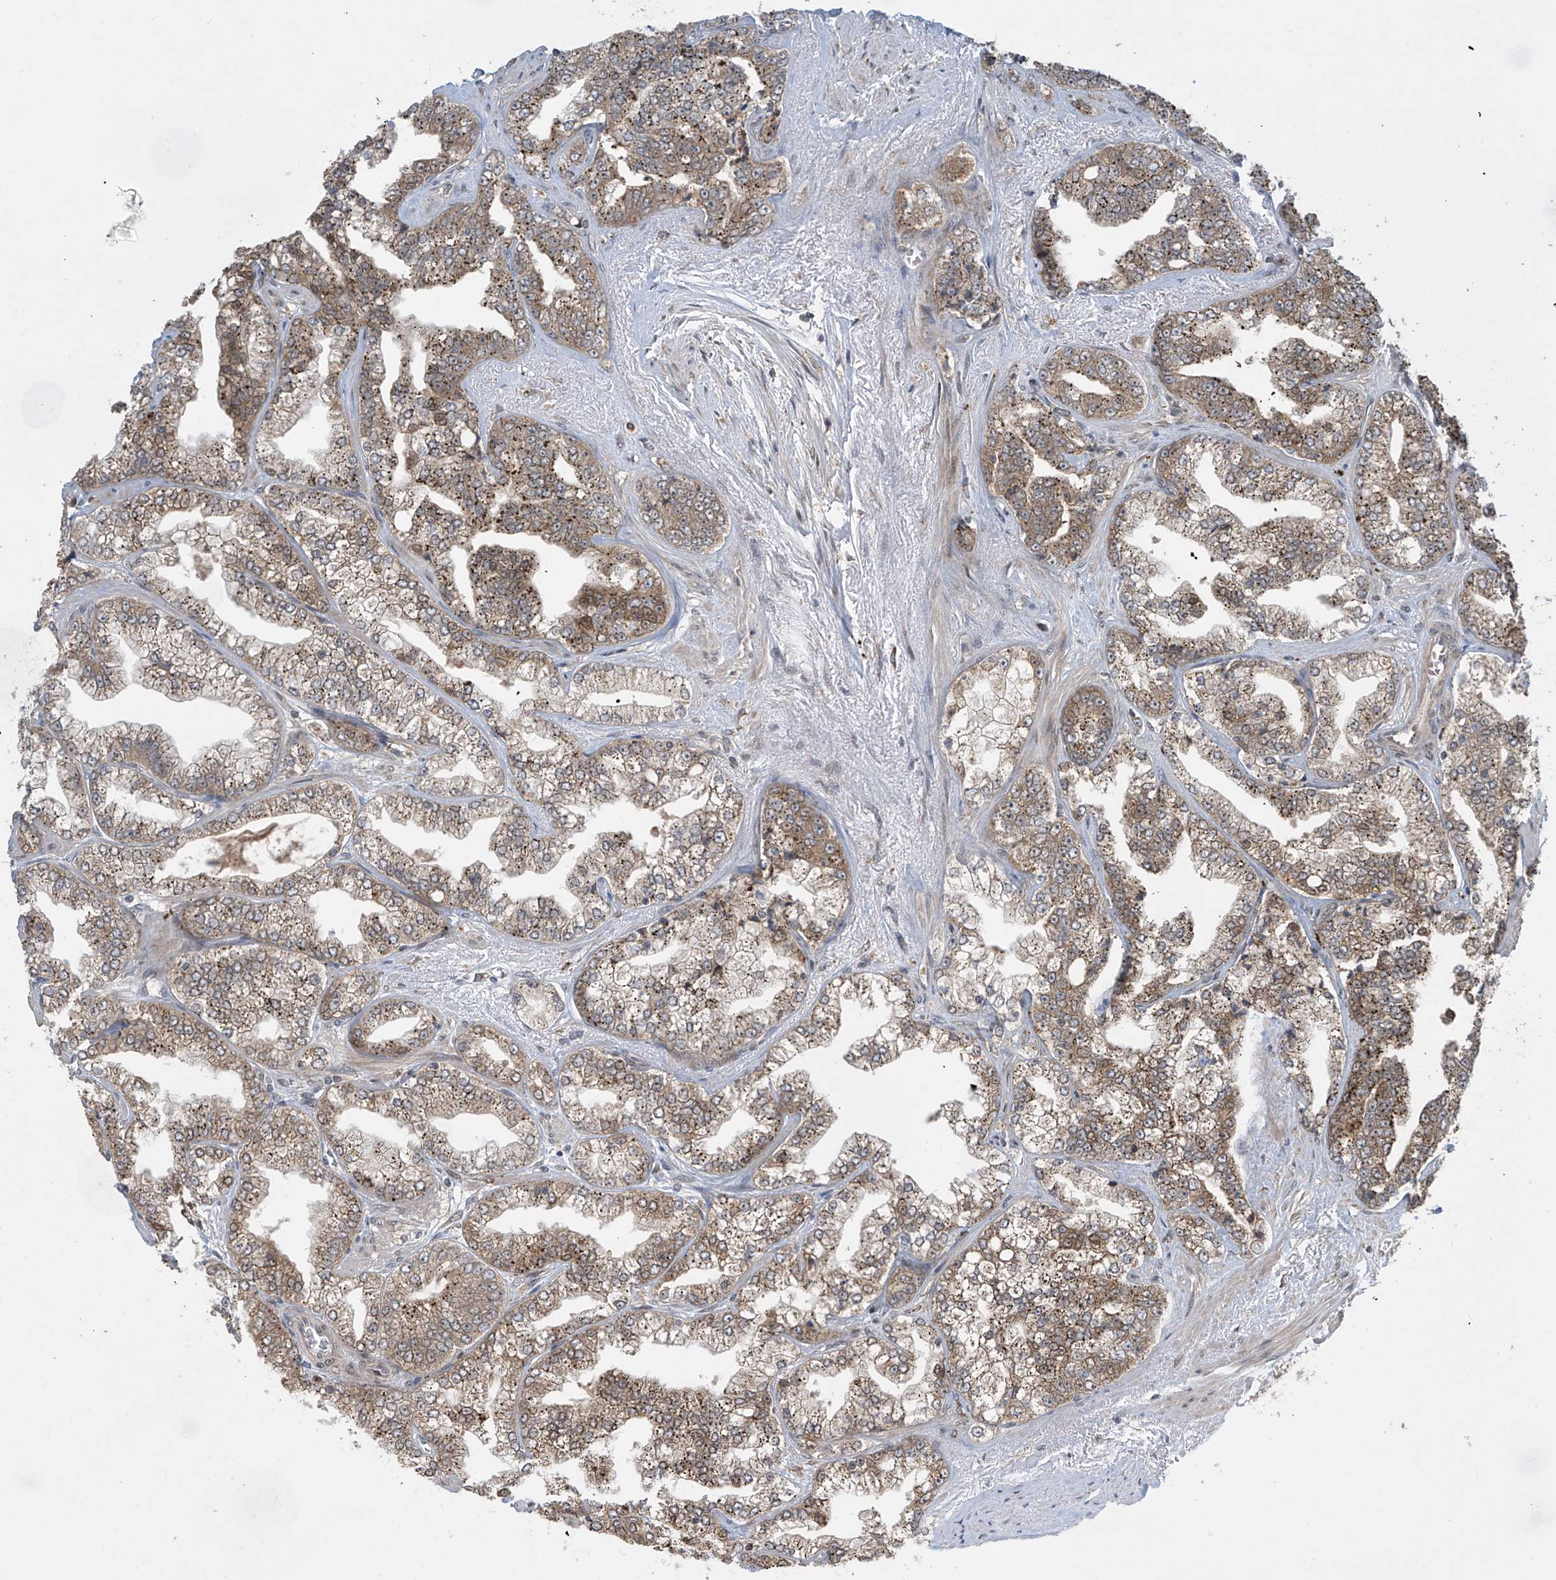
{"staining": {"intensity": "moderate", "quantity": ">75%", "location": "cytoplasmic/membranous"}, "tissue": "prostate cancer", "cell_type": "Tumor cells", "image_type": "cancer", "snomed": [{"axis": "morphology", "description": "Adenocarcinoma, High grade"}, {"axis": "topography", "description": "Prostate"}], "caption": "Immunohistochemistry of prostate cancer (adenocarcinoma (high-grade)) exhibits medium levels of moderate cytoplasmic/membranous staining in approximately >75% of tumor cells.", "gene": "PPAT", "patient": {"sex": "male", "age": 71}}